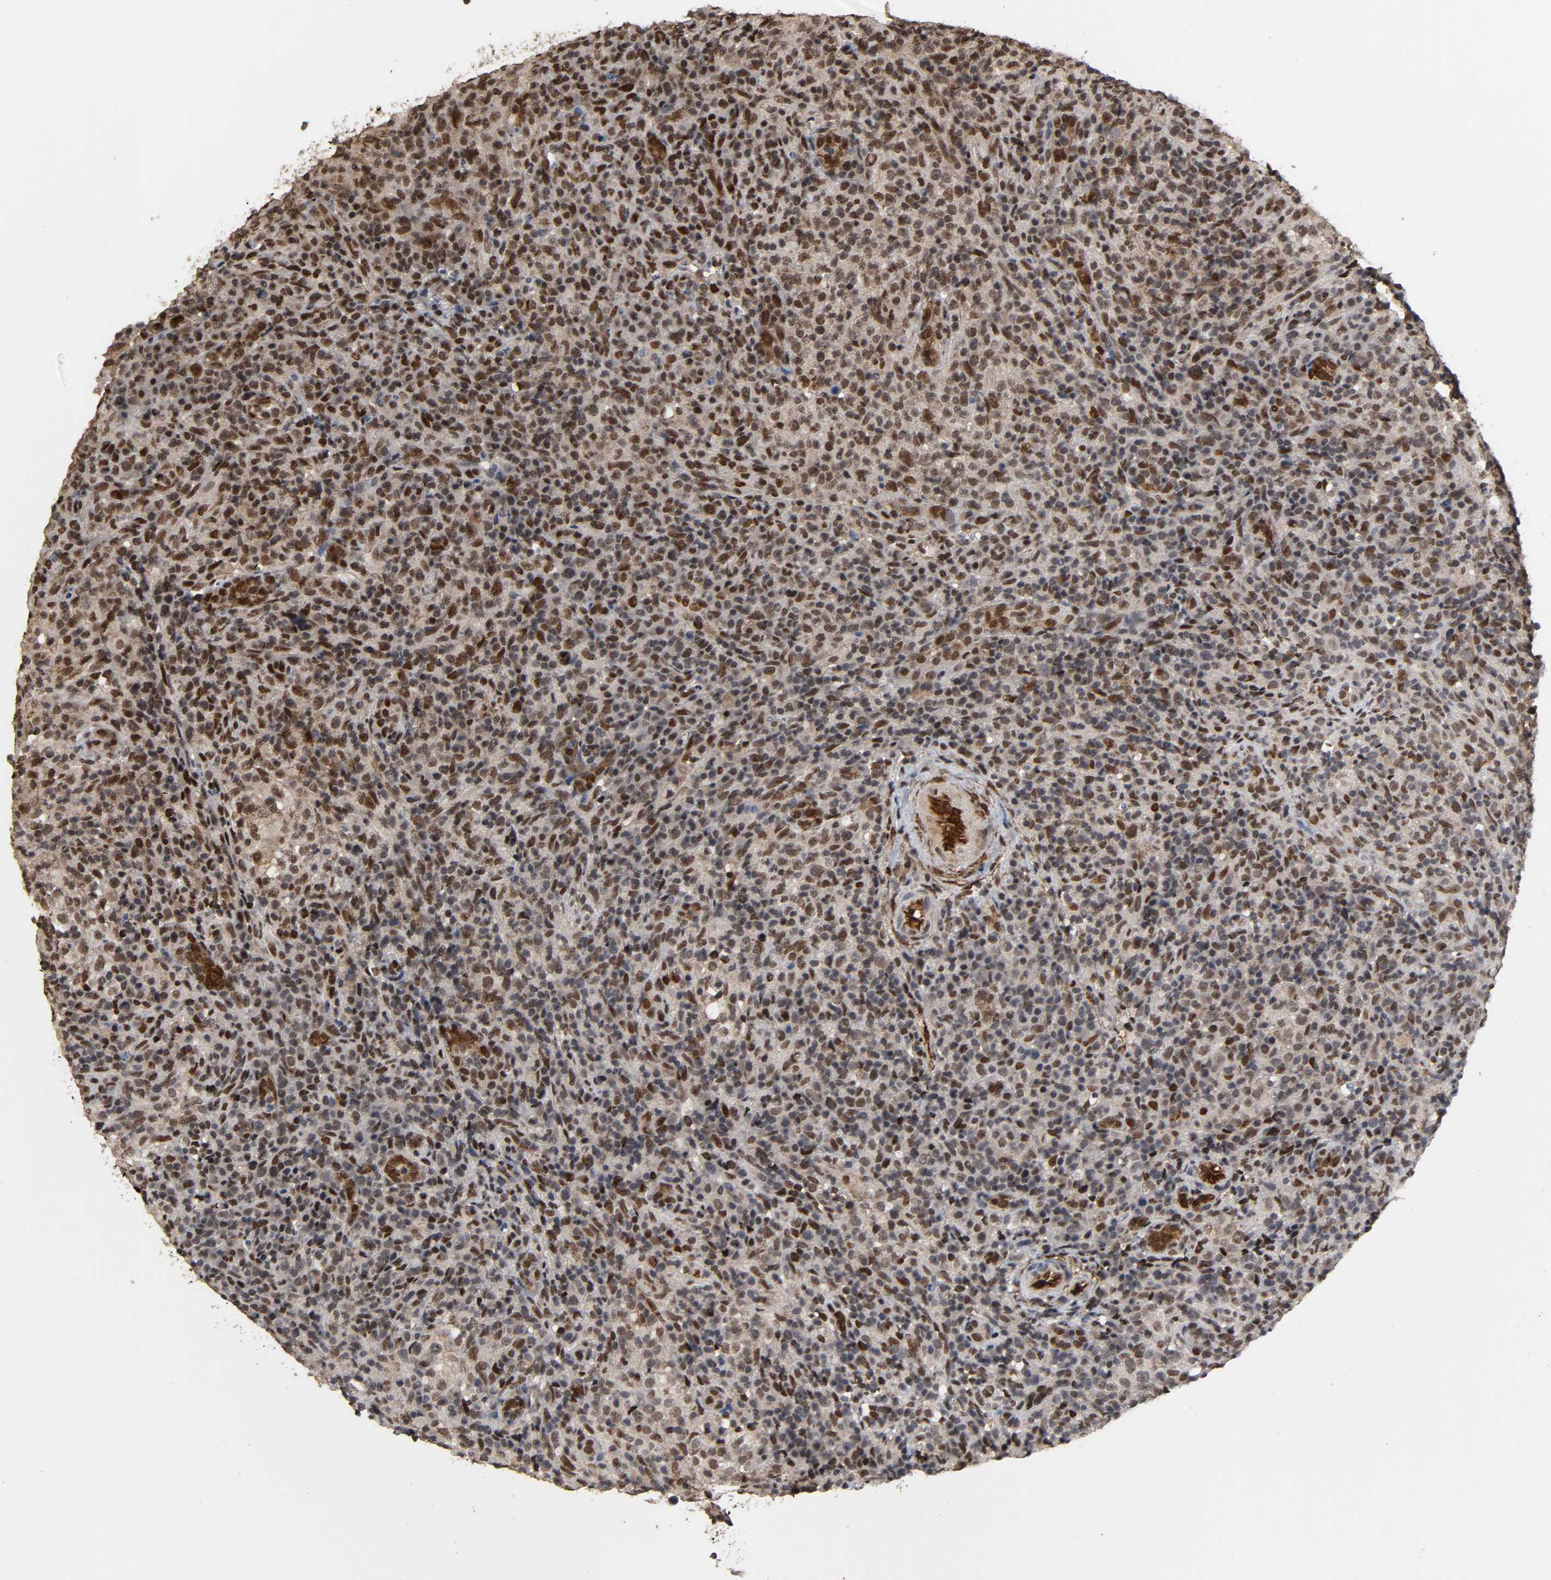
{"staining": {"intensity": "strong", "quantity": "25%-75%", "location": "cytoplasmic/membranous,nuclear"}, "tissue": "lymphoma", "cell_type": "Tumor cells", "image_type": "cancer", "snomed": [{"axis": "morphology", "description": "Malignant lymphoma, non-Hodgkin's type, High grade"}, {"axis": "topography", "description": "Lymph node"}], "caption": "Brown immunohistochemical staining in lymphoma shows strong cytoplasmic/membranous and nuclear staining in approximately 25%-75% of tumor cells. (DAB (3,3'-diaminobenzidine) IHC, brown staining for protein, blue staining for nuclei).", "gene": "AHNAK2", "patient": {"sex": "female", "age": 76}}